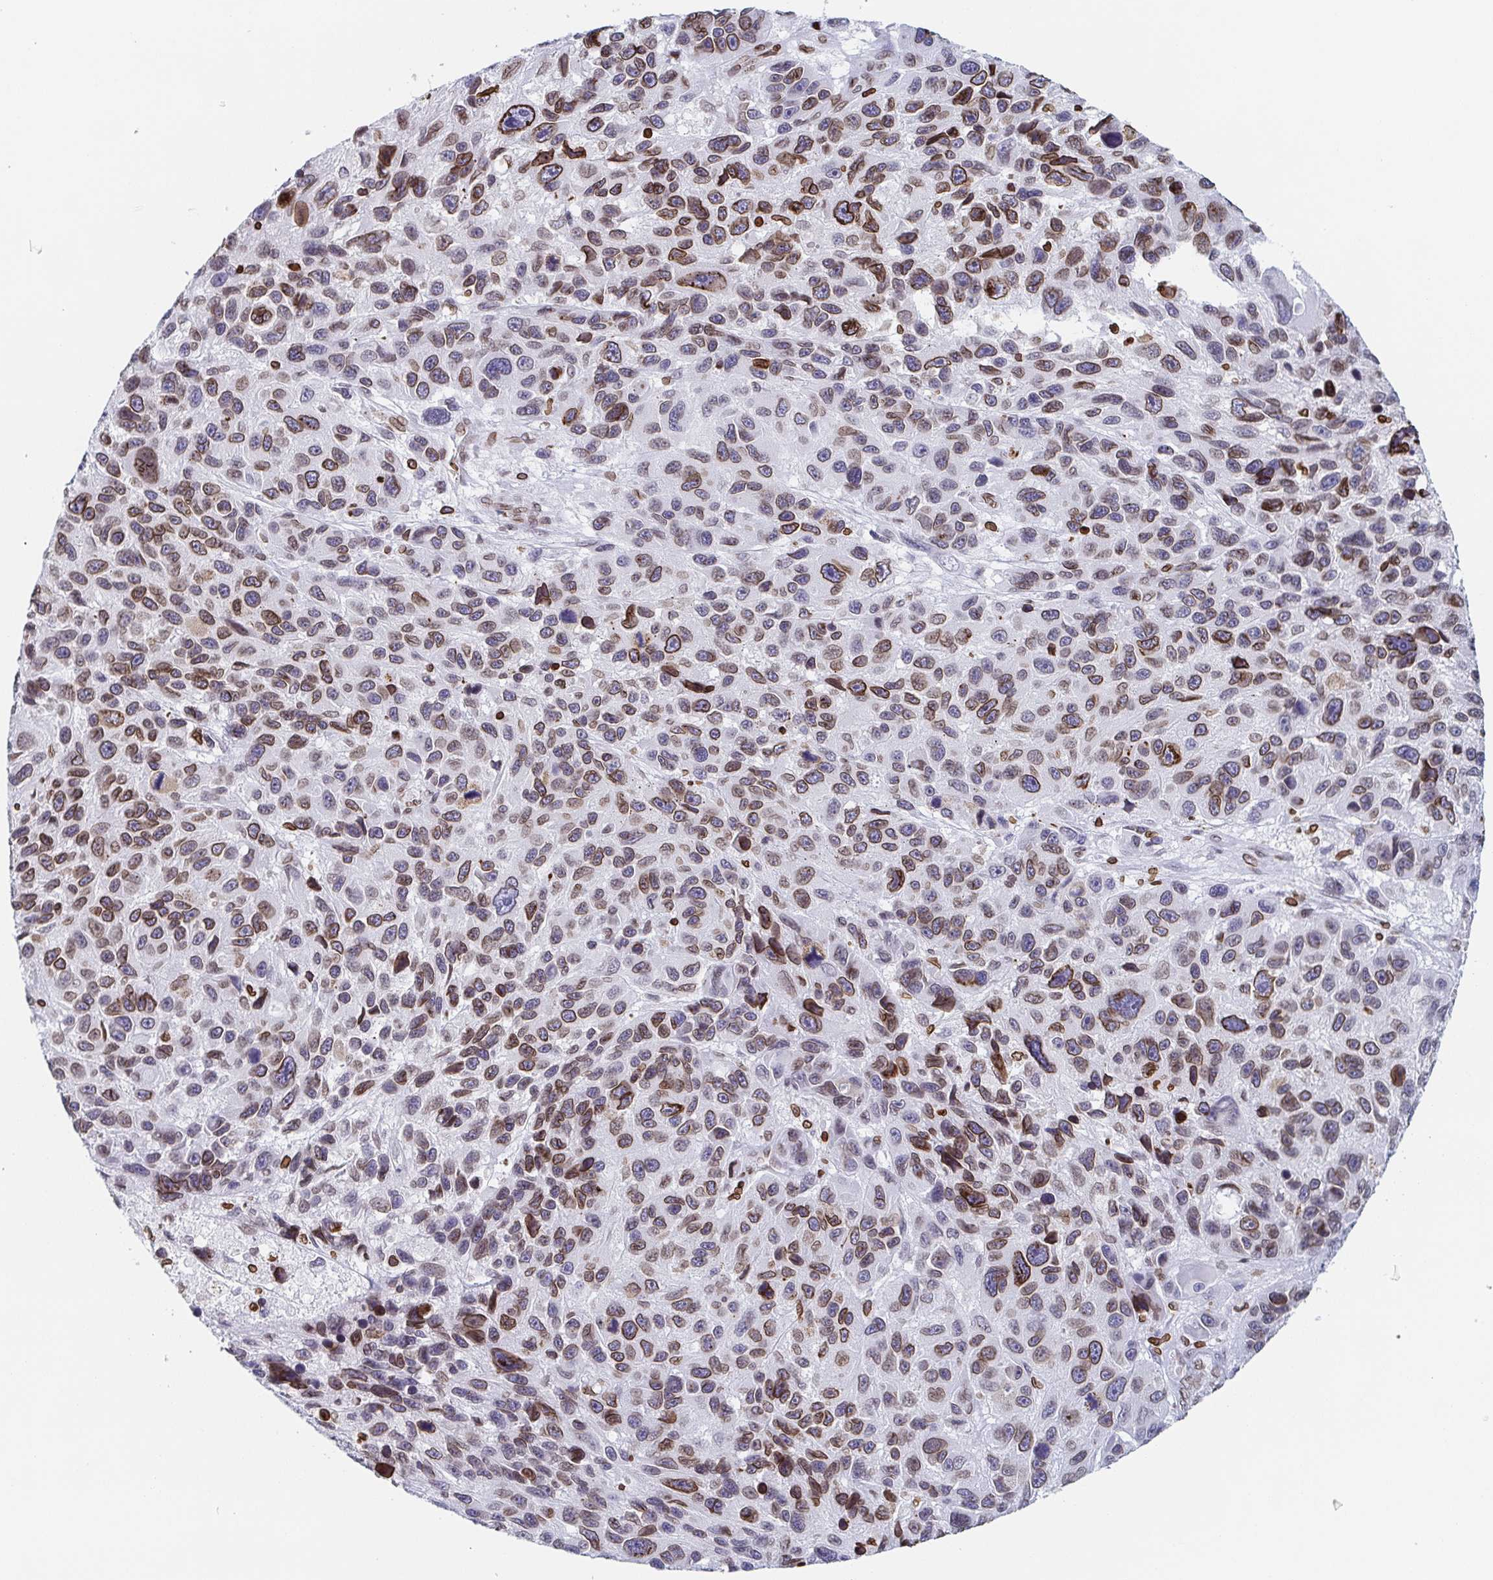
{"staining": {"intensity": "weak", "quantity": "25%-75%", "location": "cytoplasmic/membranous,nuclear"}, "tissue": "melanoma", "cell_type": "Tumor cells", "image_type": "cancer", "snomed": [{"axis": "morphology", "description": "Malignant melanoma, NOS"}, {"axis": "topography", "description": "Skin"}], "caption": "Immunohistochemical staining of human melanoma displays low levels of weak cytoplasmic/membranous and nuclear positivity in approximately 25%-75% of tumor cells. (DAB IHC, brown staining for protein, blue staining for nuclei).", "gene": "BTBD7", "patient": {"sex": "male", "age": 53}}